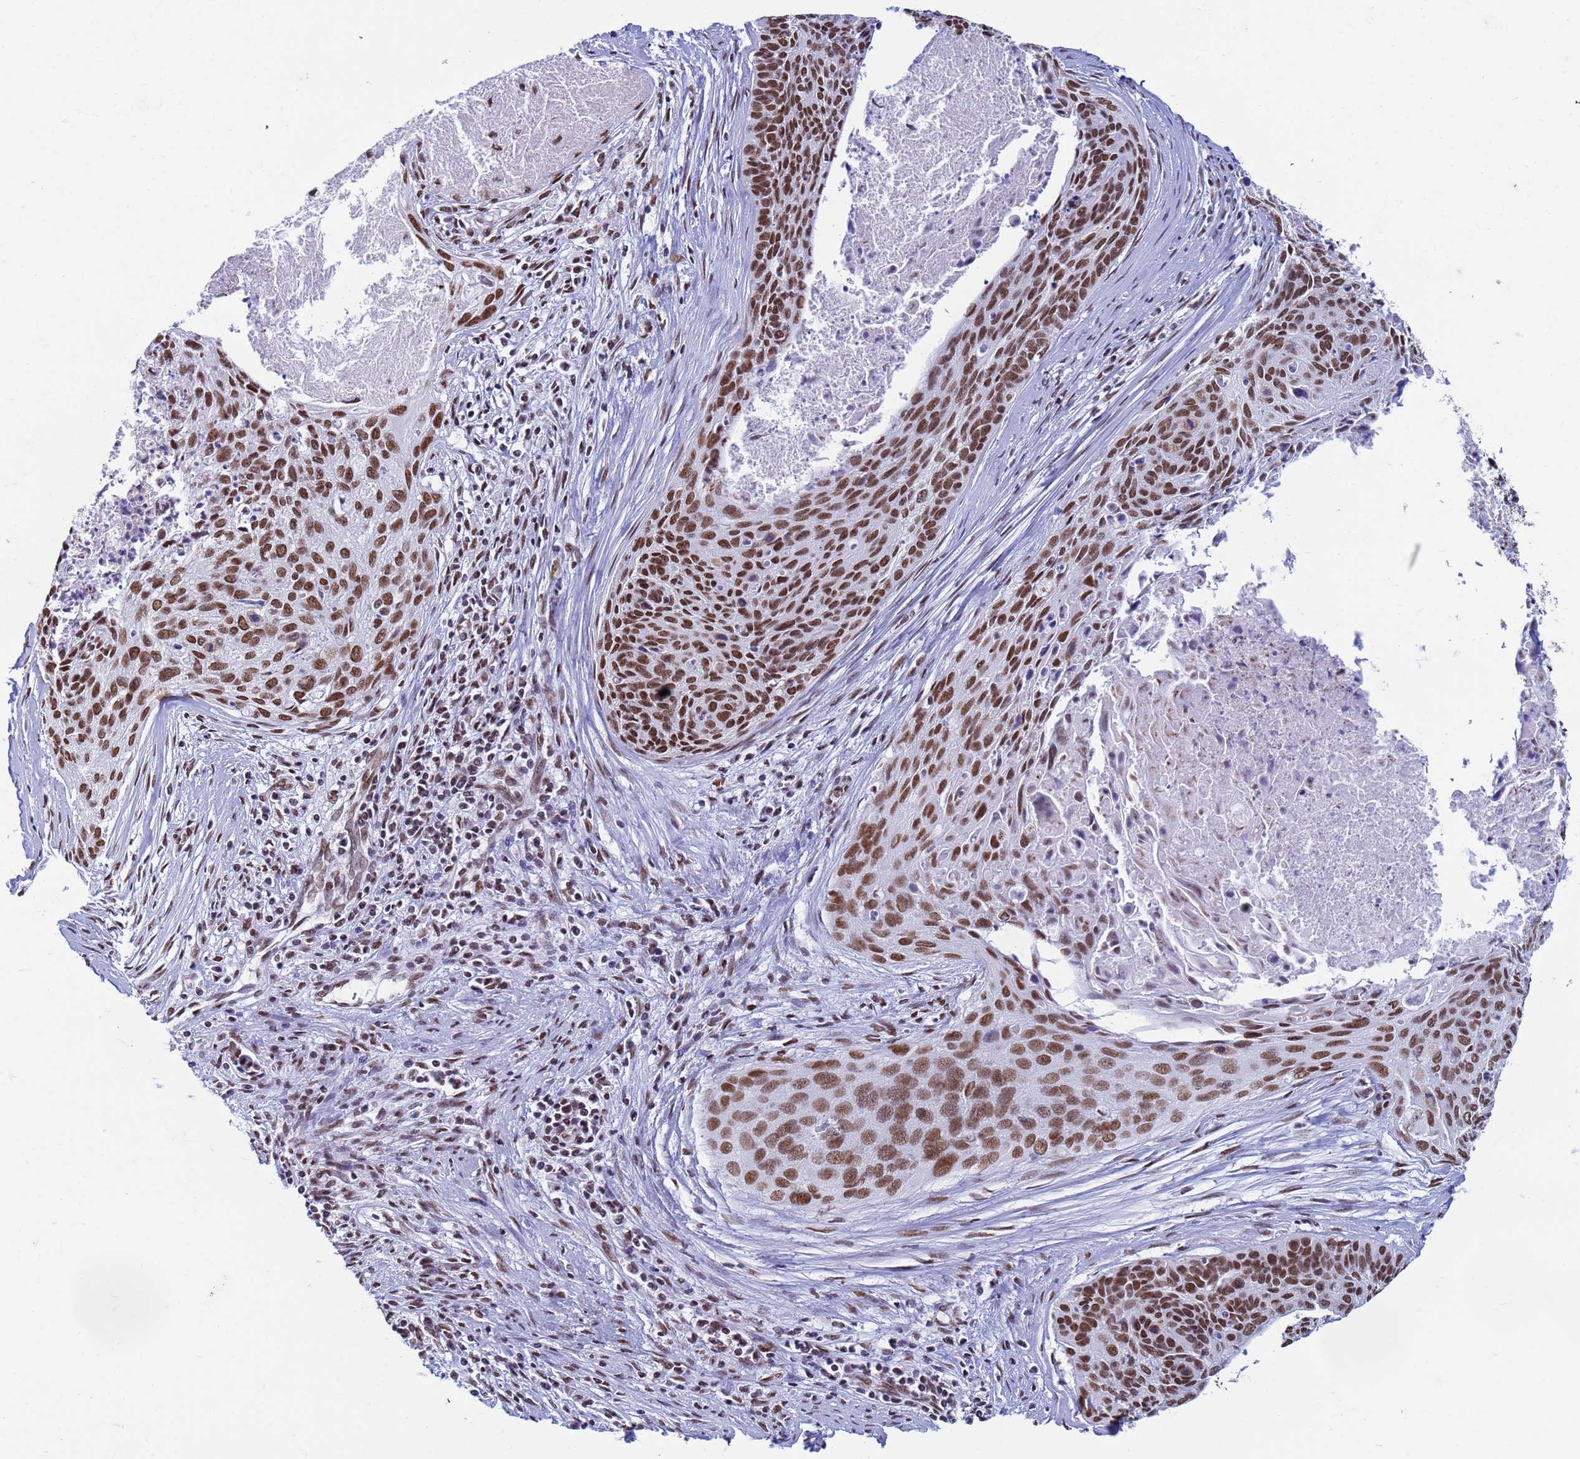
{"staining": {"intensity": "strong", "quantity": ">75%", "location": "nuclear"}, "tissue": "cervical cancer", "cell_type": "Tumor cells", "image_type": "cancer", "snomed": [{"axis": "morphology", "description": "Squamous cell carcinoma, NOS"}, {"axis": "topography", "description": "Cervix"}], "caption": "High-magnification brightfield microscopy of cervical squamous cell carcinoma stained with DAB (3,3'-diaminobenzidine) (brown) and counterstained with hematoxylin (blue). tumor cells exhibit strong nuclear positivity is appreciated in about>75% of cells. The staining is performed using DAB brown chromogen to label protein expression. The nuclei are counter-stained blue using hematoxylin.", "gene": "FAM170B", "patient": {"sex": "female", "age": 55}}